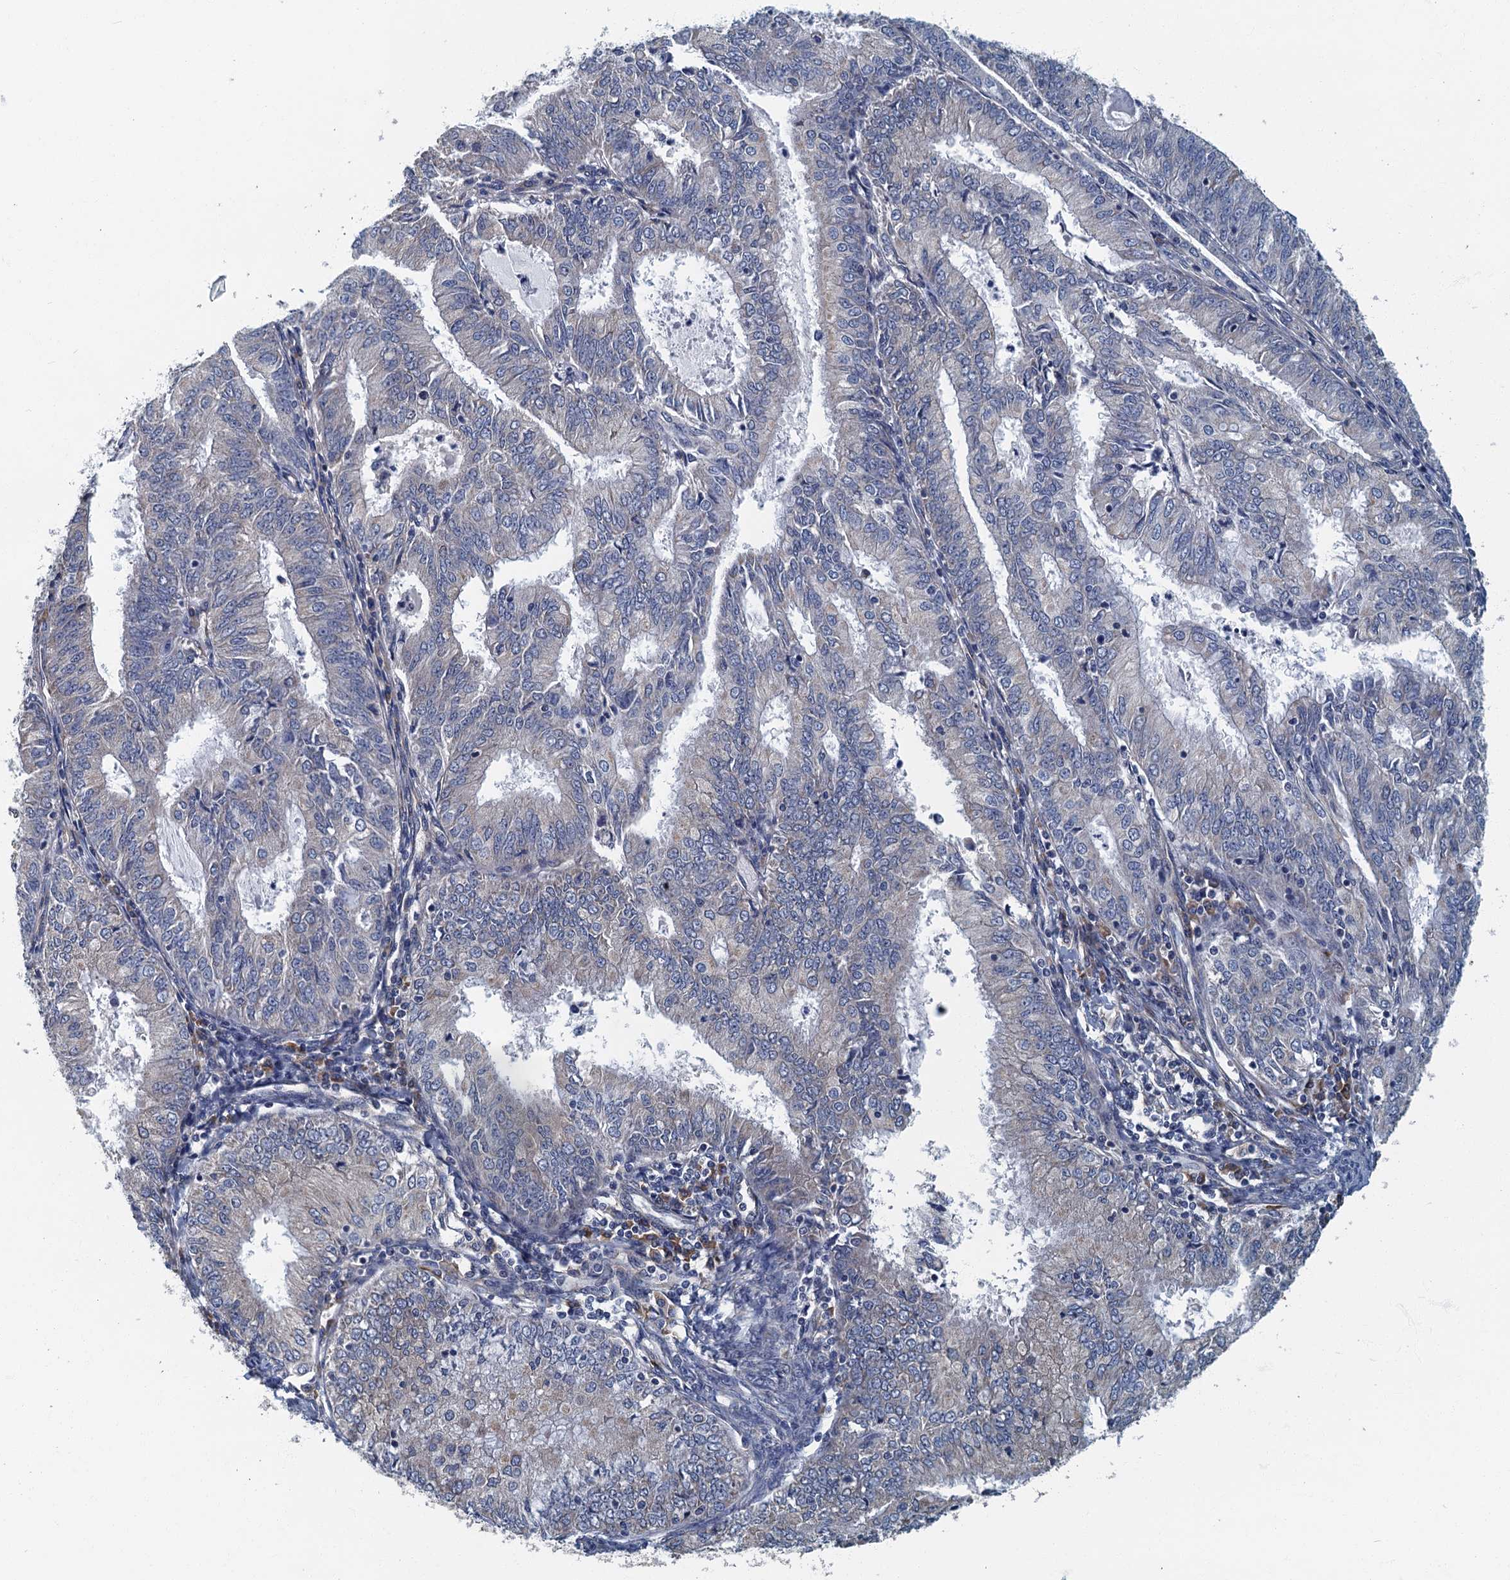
{"staining": {"intensity": "negative", "quantity": "none", "location": "none"}, "tissue": "endometrial cancer", "cell_type": "Tumor cells", "image_type": "cancer", "snomed": [{"axis": "morphology", "description": "Adenocarcinoma, NOS"}, {"axis": "topography", "description": "Endometrium"}], "caption": "A histopathology image of endometrial cancer (adenocarcinoma) stained for a protein displays no brown staining in tumor cells. (DAB (3,3'-diaminobenzidine) immunohistochemistry visualized using brightfield microscopy, high magnification).", "gene": "DDX49", "patient": {"sex": "female", "age": 57}}